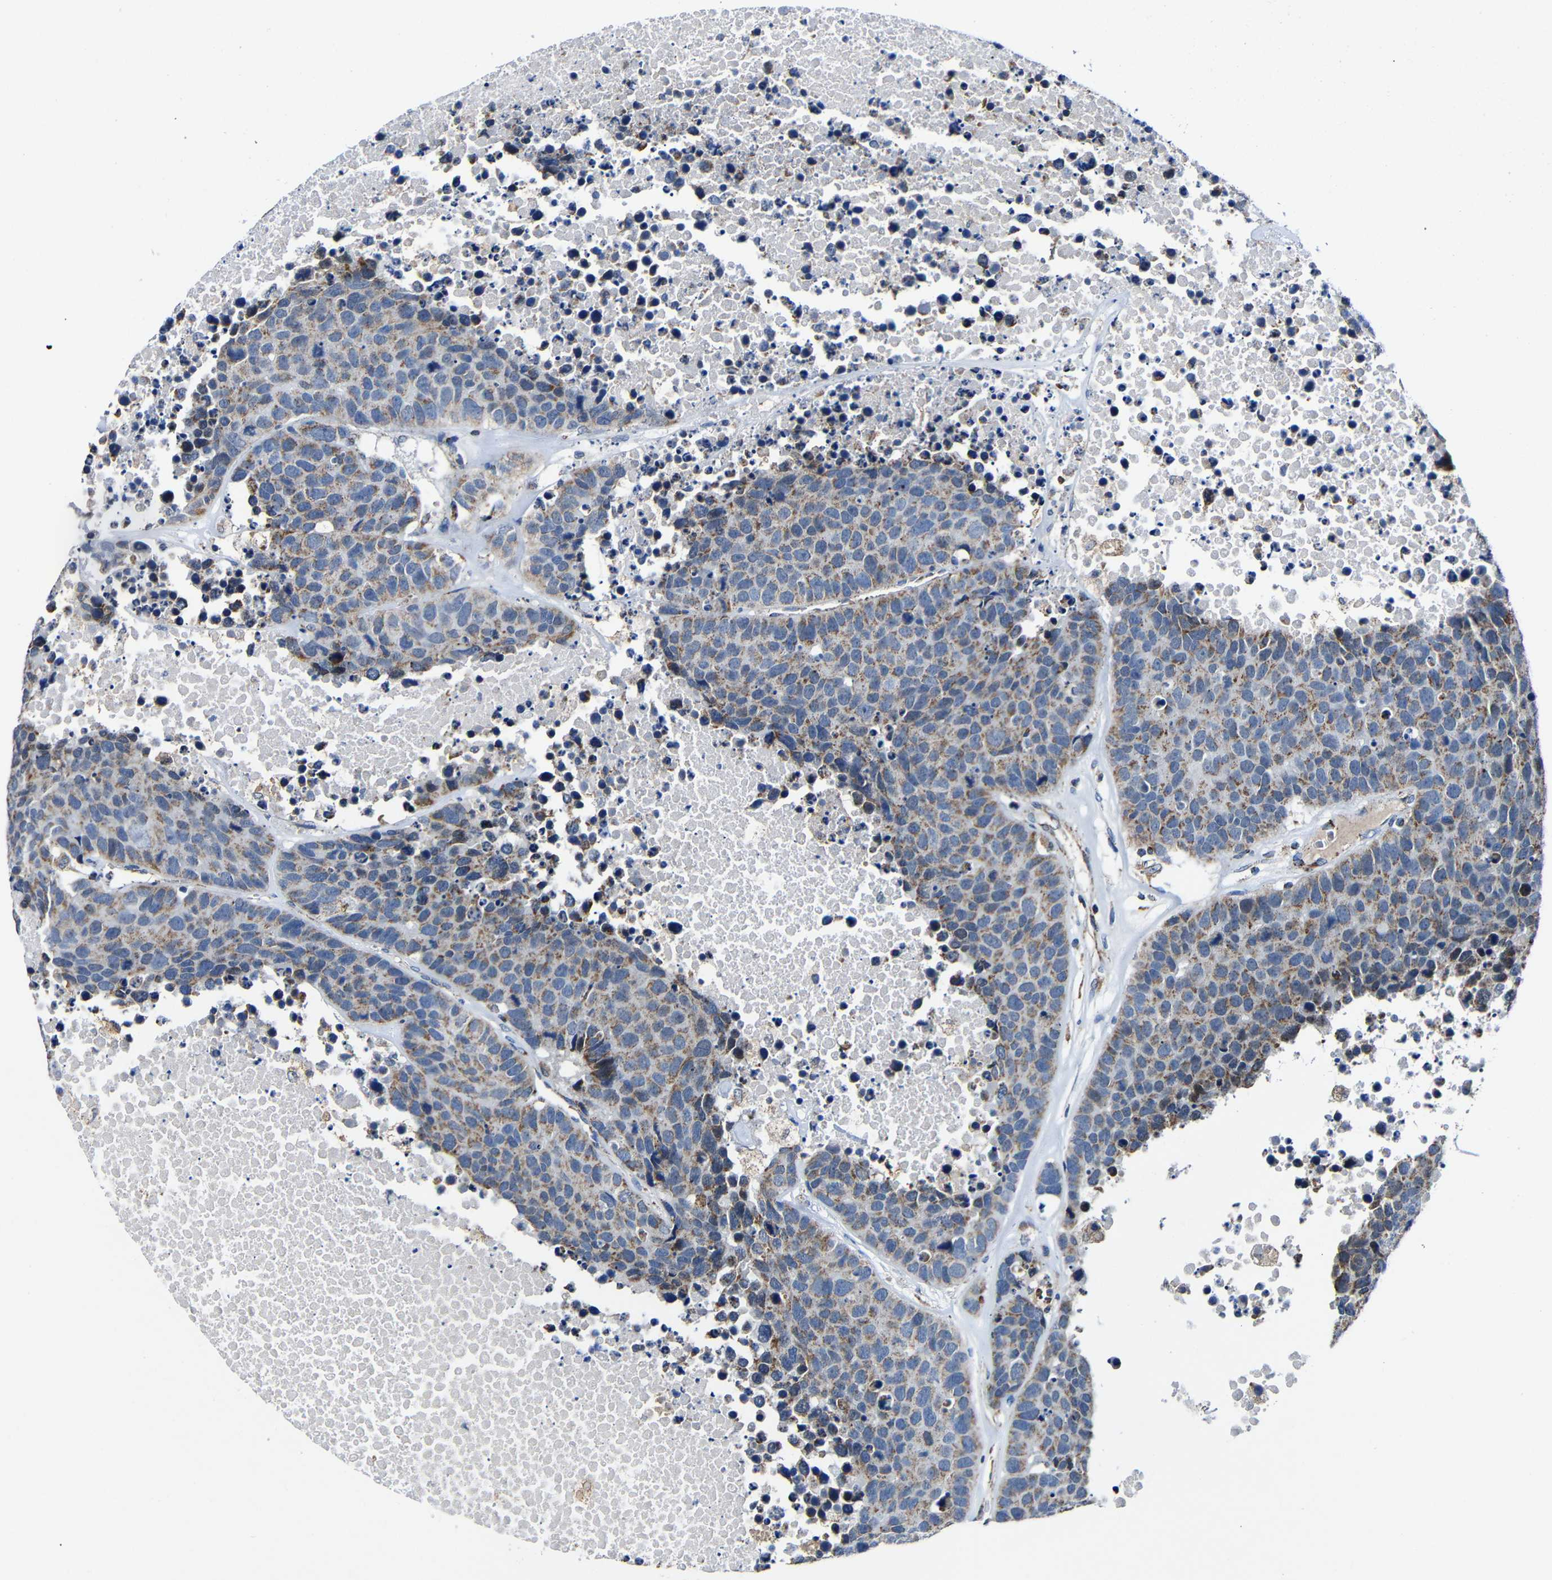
{"staining": {"intensity": "weak", "quantity": "25%-75%", "location": "cytoplasmic/membranous"}, "tissue": "carcinoid", "cell_type": "Tumor cells", "image_type": "cancer", "snomed": [{"axis": "morphology", "description": "Carcinoid, malignant, NOS"}, {"axis": "topography", "description": "Lung"}], "caption": "Immunohistochemical staining of carcinoid (malignant) shows low levels of weak cytoplasmic/membranous protein expression in about 25%-75% of tumor cells.", "gene": "CA5B", "patient": {"sex": "male", "age": 60}}